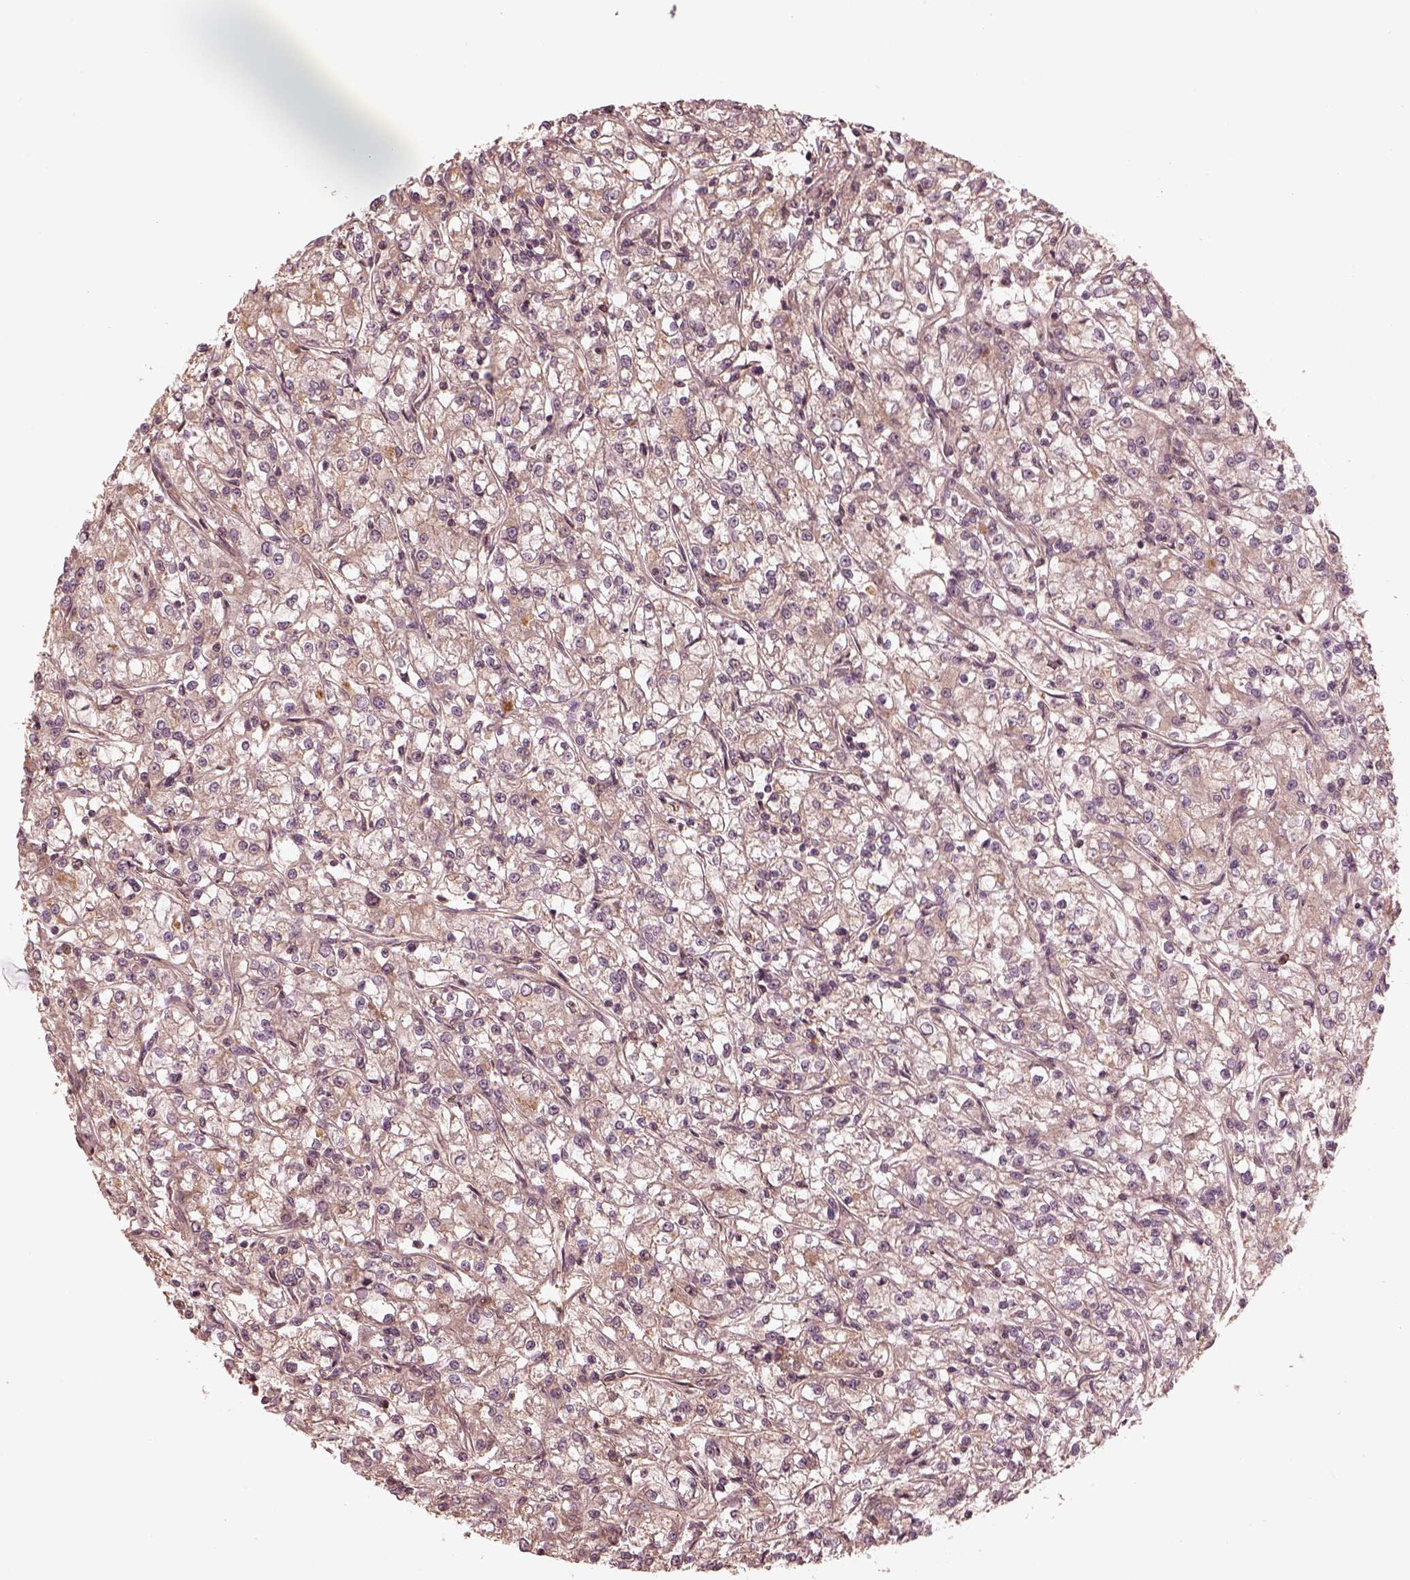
{"staining": {"intensity": "weak", "quantity": "<25%", "location": "cytoplasmic/membranous"}, "tissue": "renal cancer", "cell_type": "Tumor cells", "image_type": "cancer", "snomed": [{"axis": "morphology", "description": "Adenocarcinoma, NOS"}, {"axis": "topography", "description": "Kidney"}], "caption": "An immunohistochemistry (IHC) image of renal adenocarcinoma is shown. There is no staining in tumor cells of renal adenocarcinoma.", "gene": "TF", "patient": {"sex": "female", "age": 59}}